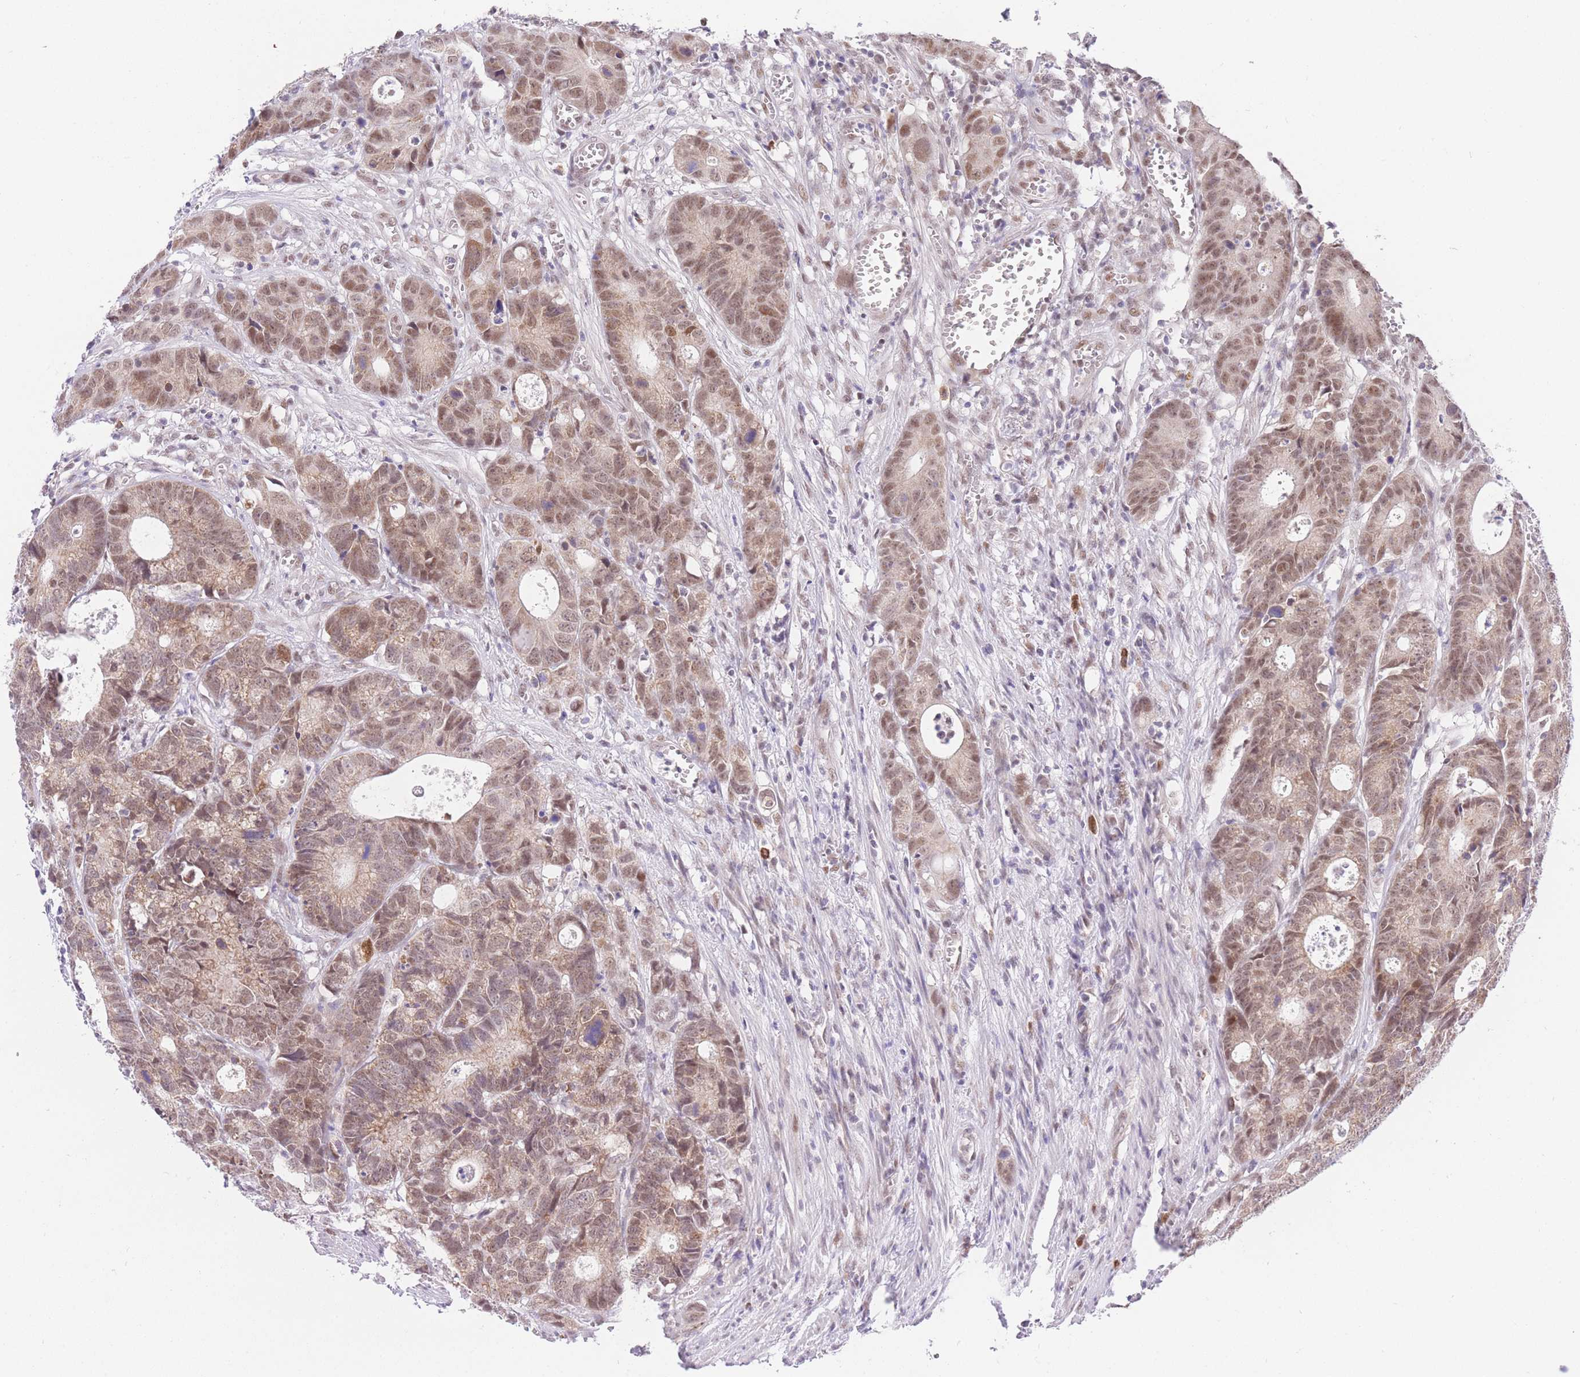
{"staining": {"intensity": "moderate", "quantity": ">75%", "location": "cytoplasmic/membranous,nuclear"}, "tissue": "colorectal cancer", "cell_type": "Tumor cells", "image_type": "cancer", "snomed": [{"axis": "morphology", "description": "Adenocarcinoma, NOS"}, {"axis": "topography", "description": "Colon"}], "caption": "Protein staining by IHC displays moderate cytoplasmic/membranous and nuclear expression in approximately >75% of tumor cells in colorectal cancer. The staining is performed using DAB (3,3'-diaminobenzidine) brown chromogen to label protein expression. The nuclei are counter-stained blue using hematoxylin.", "gene": "UBXN7", "patient": {"sex": "female", "age": 57}}